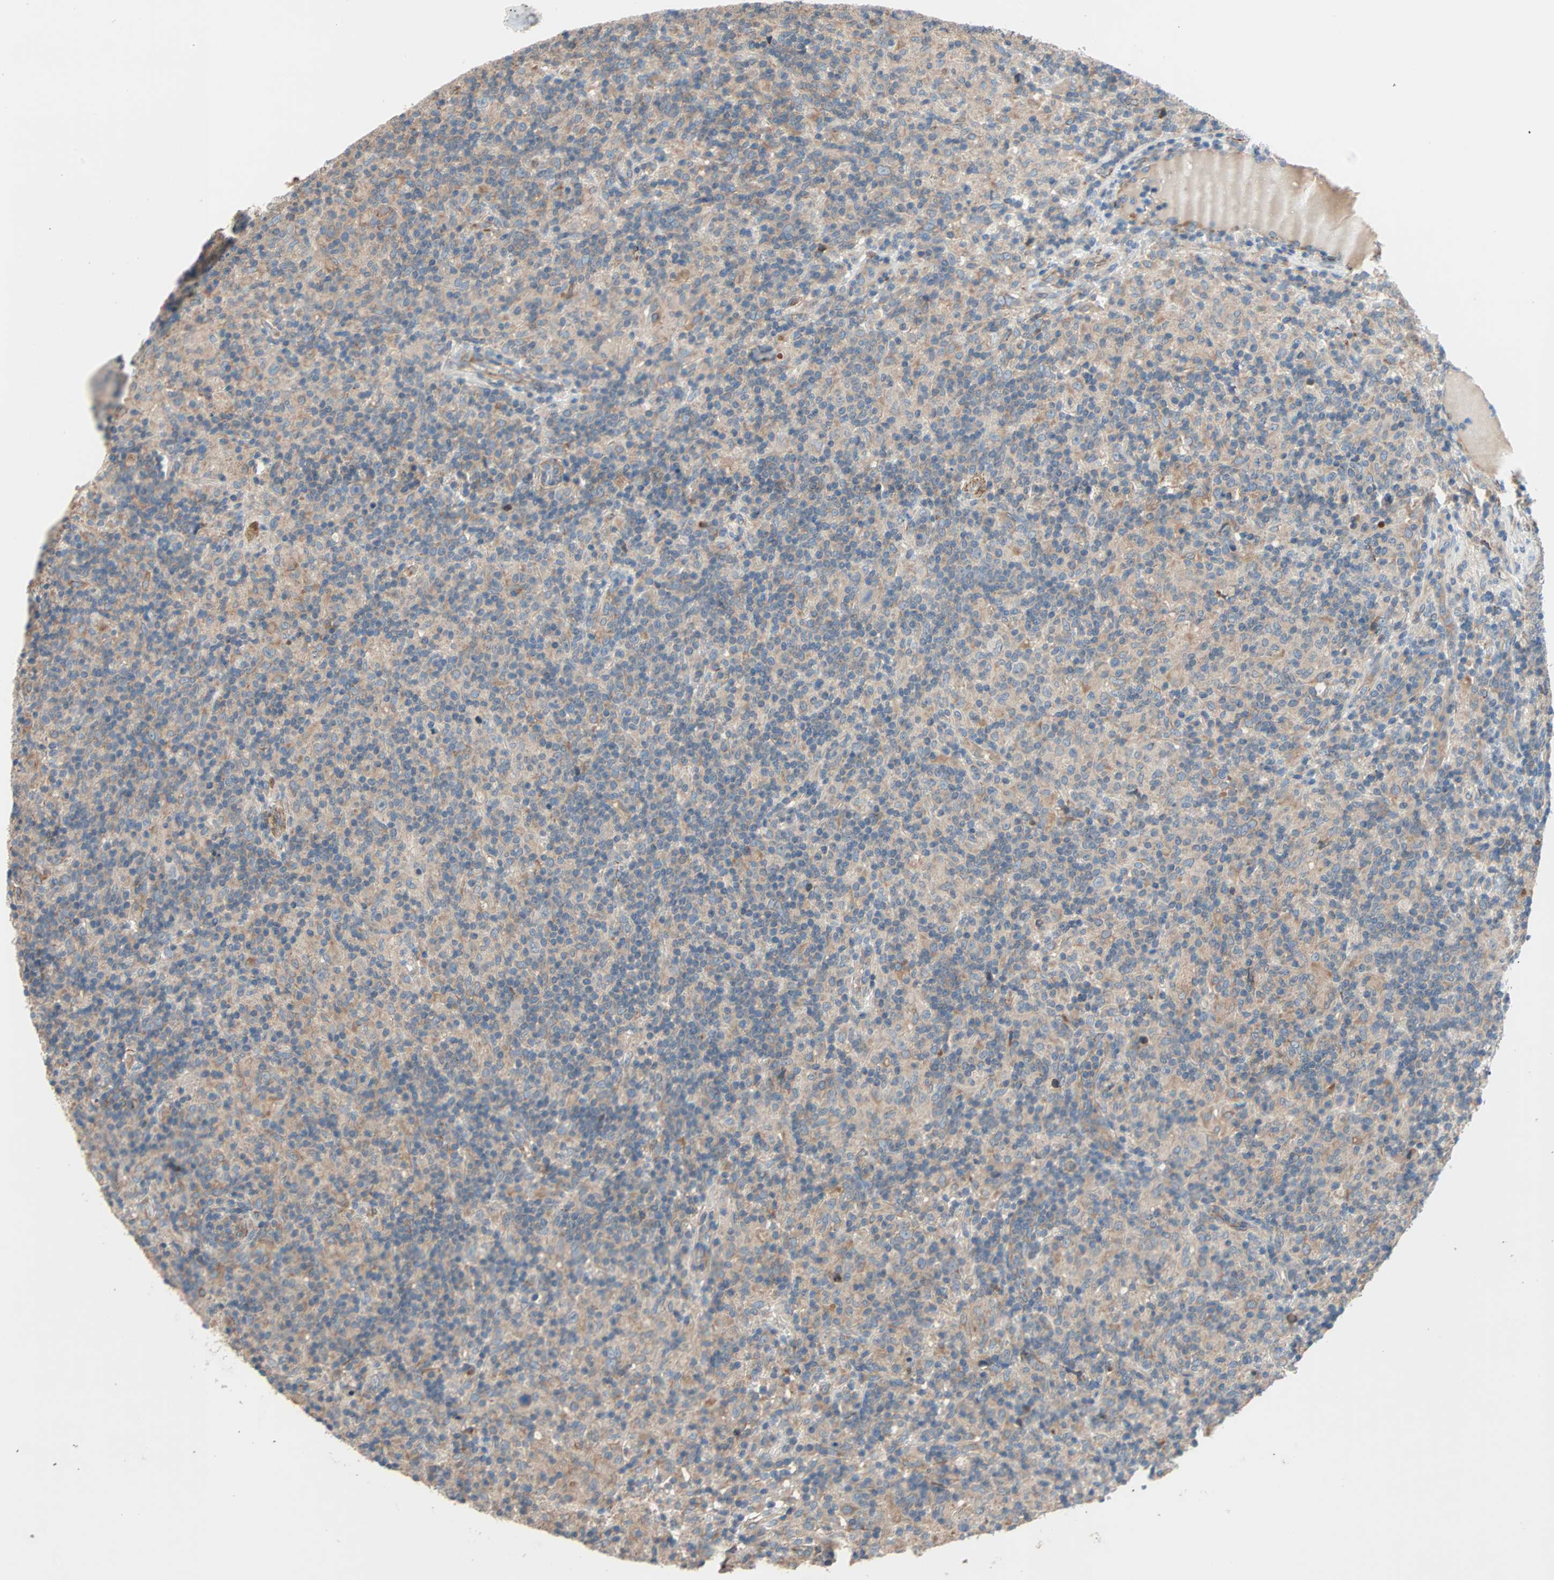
{"staining": {"intensity": "weak", "quantity": ">75%", "location": "cytoplasmic/membranous"}, "tissue": "lymphoma", "cell_type": "Tumor cells", "image_type": "cancer", "snomed": [{"axis": "morphology", "description": "Hodgkin's disease, NOS"}, {"axis": "topography", "description": "Lymph node"}], "caption": "Lymphoma stained with a protein marker shows weak staining in tumor cells.", "gene": "XYLT1", "patient": {"sex": "male", "age": 70}}